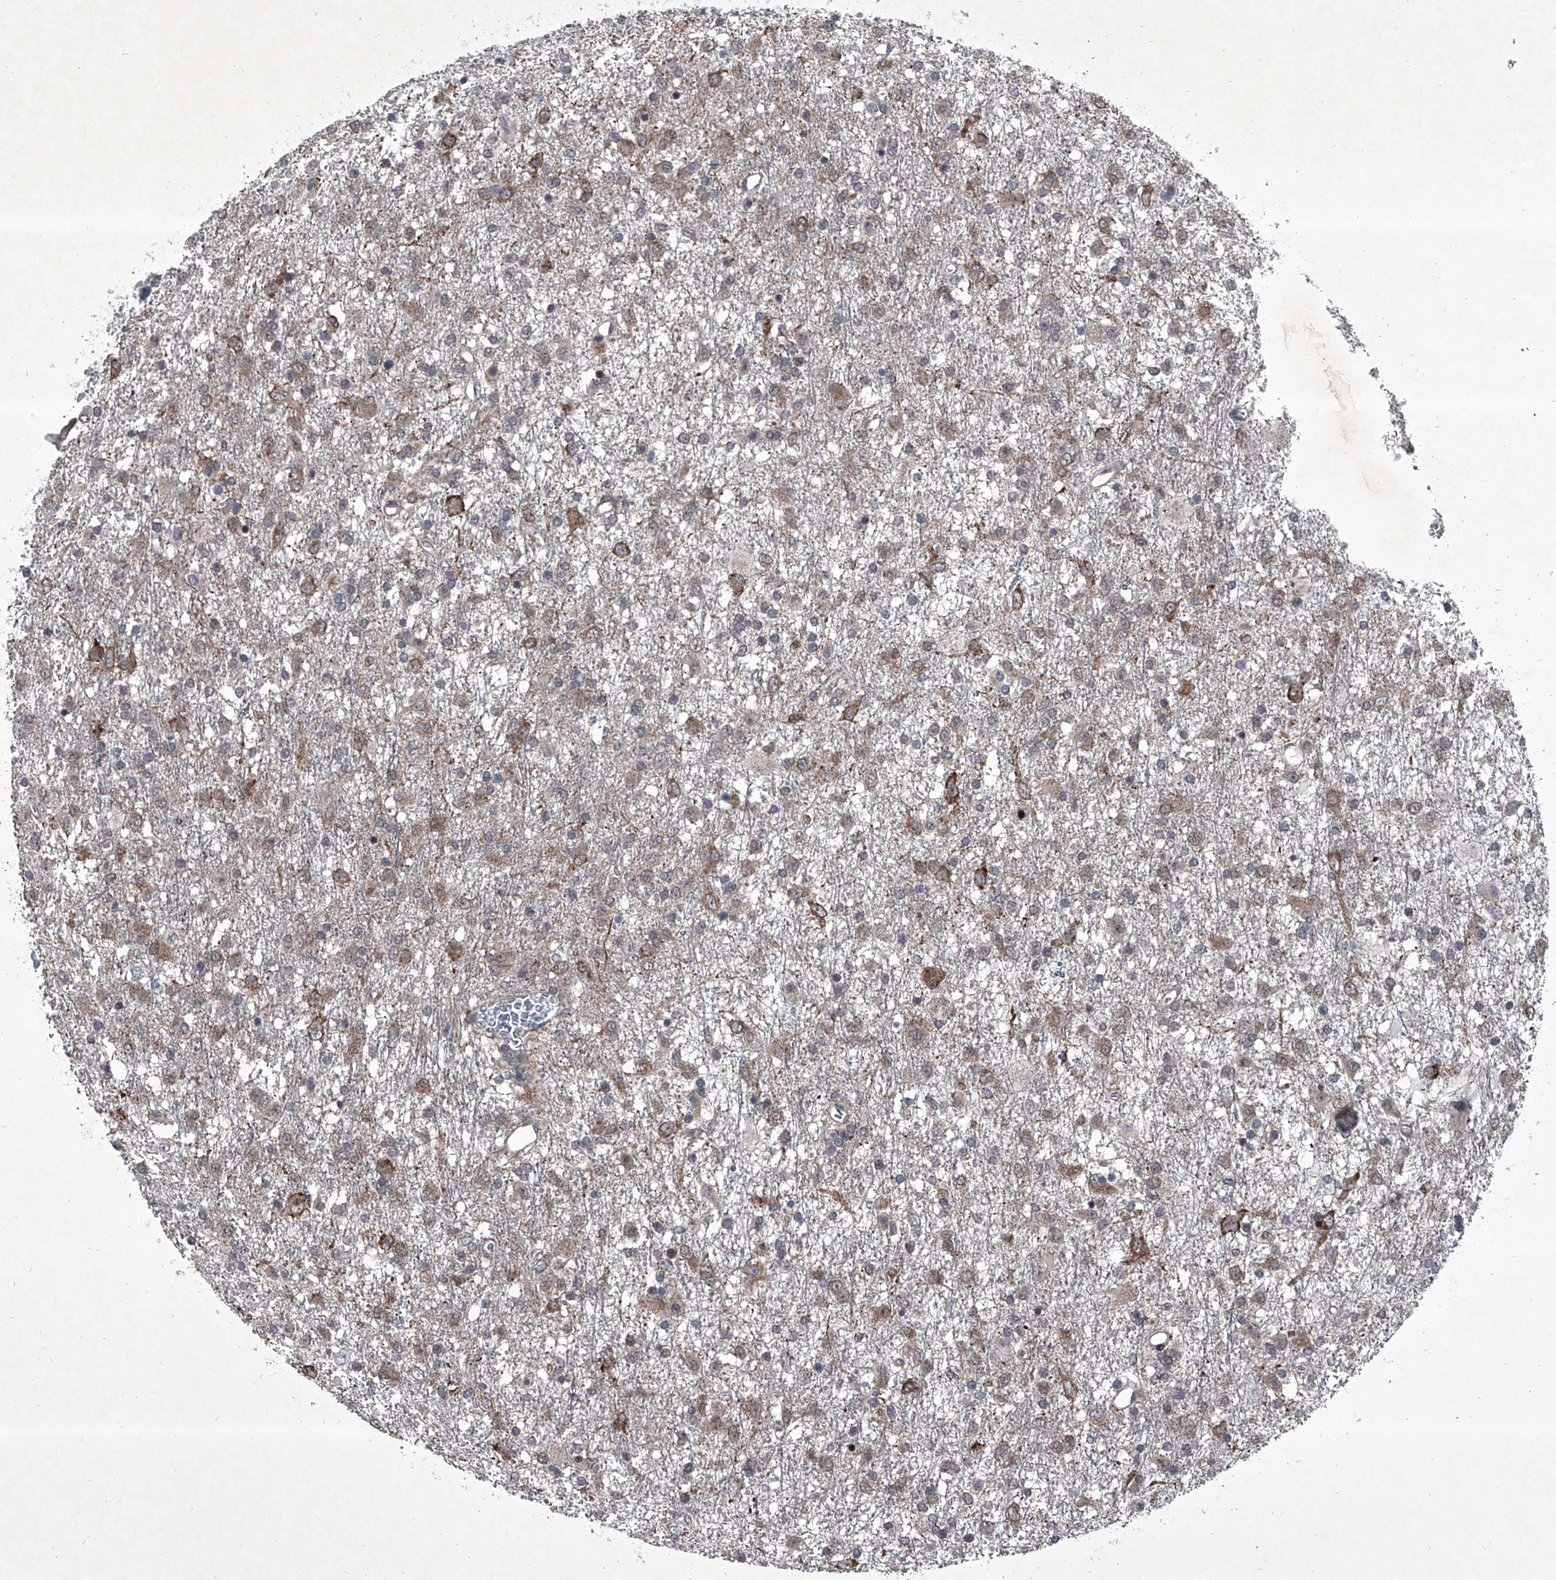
{"staining": {"intensity": "weak", "quantity": "25%-75%", "location": "cytoplasmic/membranous"}, "tissue": "glioma", "cell_type": "Tumor cells", "image_type": "cancer", "snomed": [{"axis": "morphology", "description": "Glioma, malignant, Low grade"}, {"axis": "topography", "description": "Brain"}], "caption": "Glioma stained for a protein exhibits weak cytoplasmic/membranous positivity in tumor cells. The staining is performed using DAB (3,3'-diaminobenzidine) brown chromogen to label protein expression. The nuclei are counter-stained blue using hematoxylin.", "gene": "ELK4", "patient": {"sex": "male", "age": 65}}